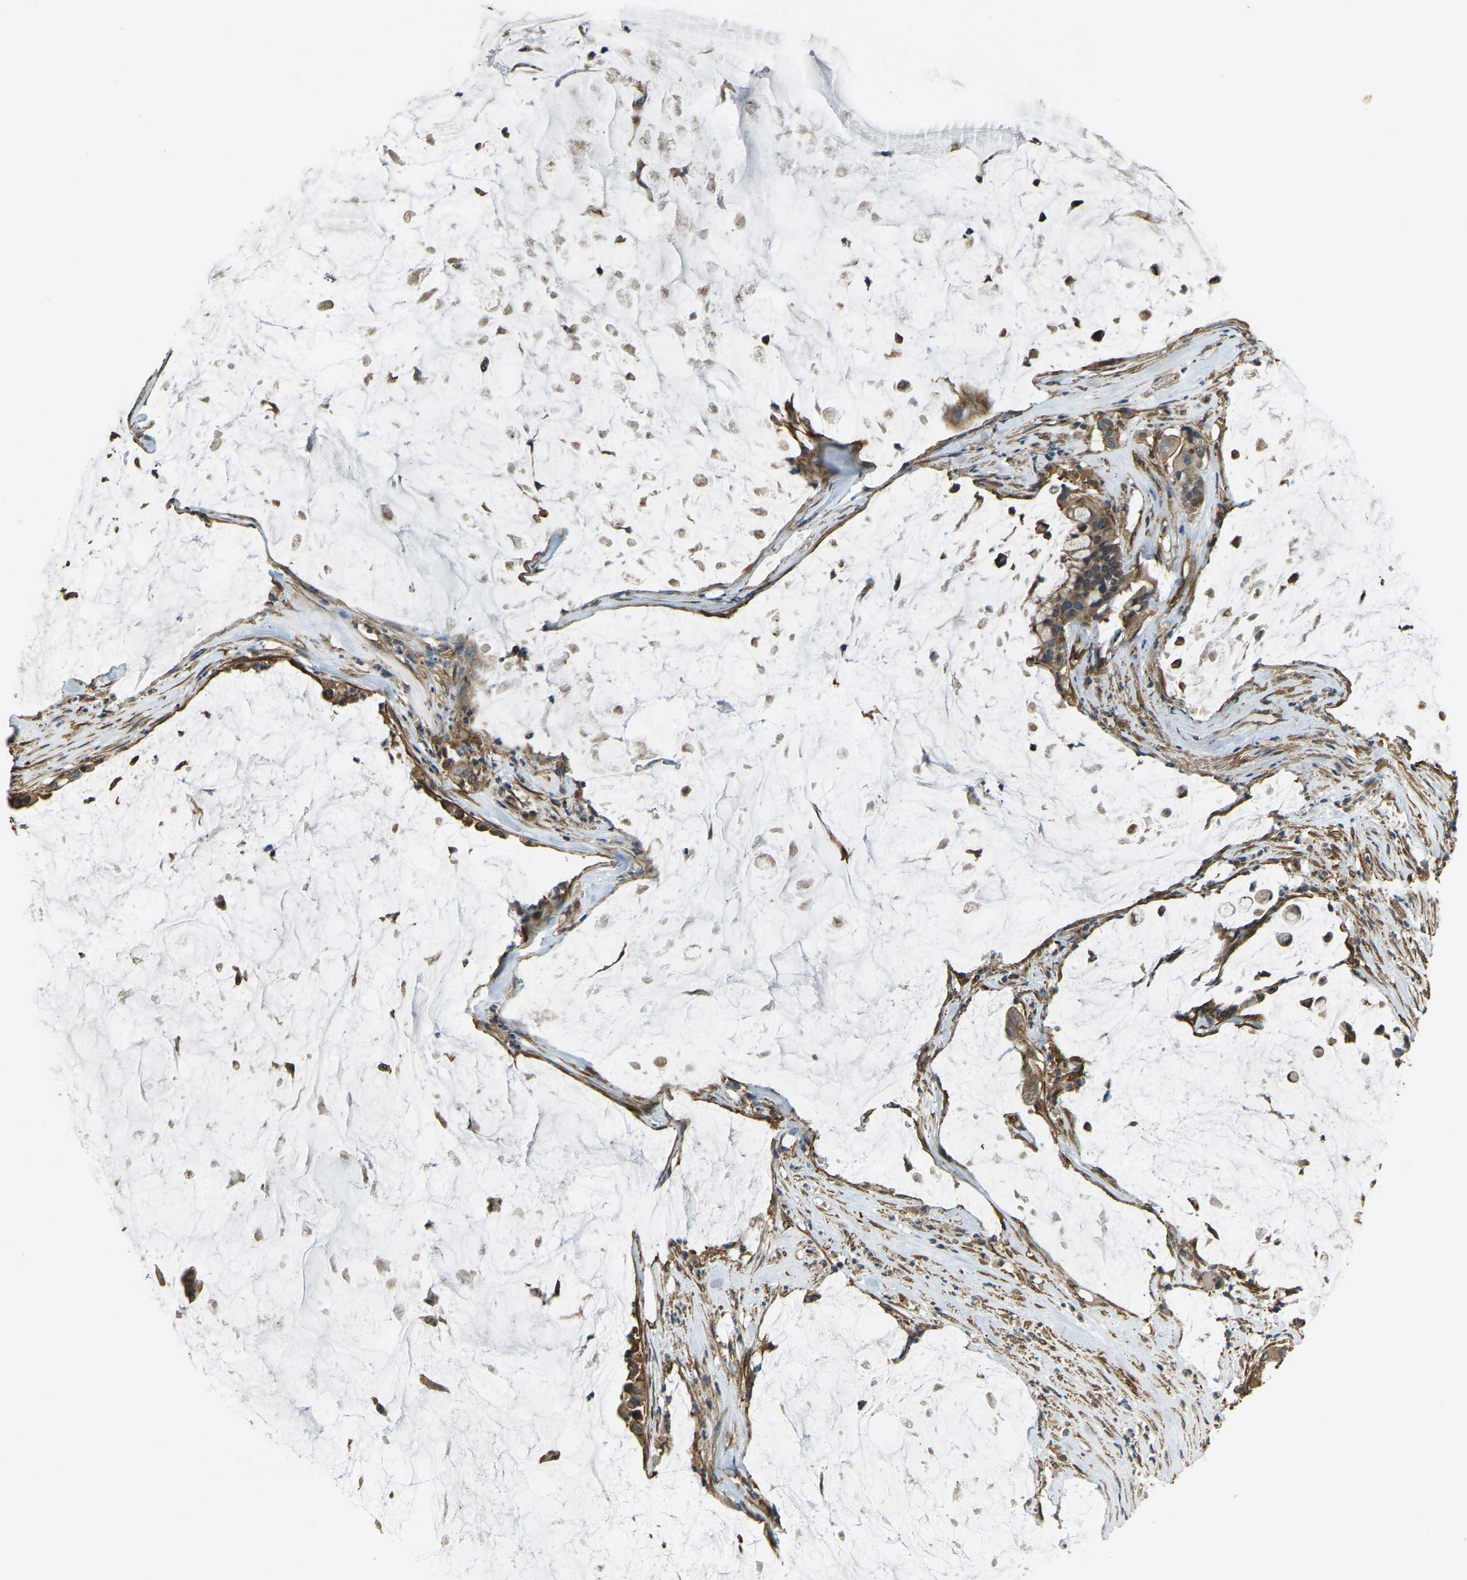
{"staining": {"intensity": "moderate", "quantity": ">75%", "location": "cytoplasmic/membranous"}, "tissue": "pancreatic cancer", "cell_type": "Tumor cells", "image_type": "cancer", "snomed": [{"axis": "morphology", "description": "Adenocarcinoma, NOS"}, {"axis": "topography", "description": "Pancreas"}], "caption": "The immunohistochemical stain shows moderate cytoplasmic/membranous staining in tumor cells of pancreatic cancer (adenocarcinoma) tissue. The protein of interest is shown in brown color, while the nuclei are stained blue.", "gene": "ERGIC1", "patient": {"sex": "male", "age": 41}}